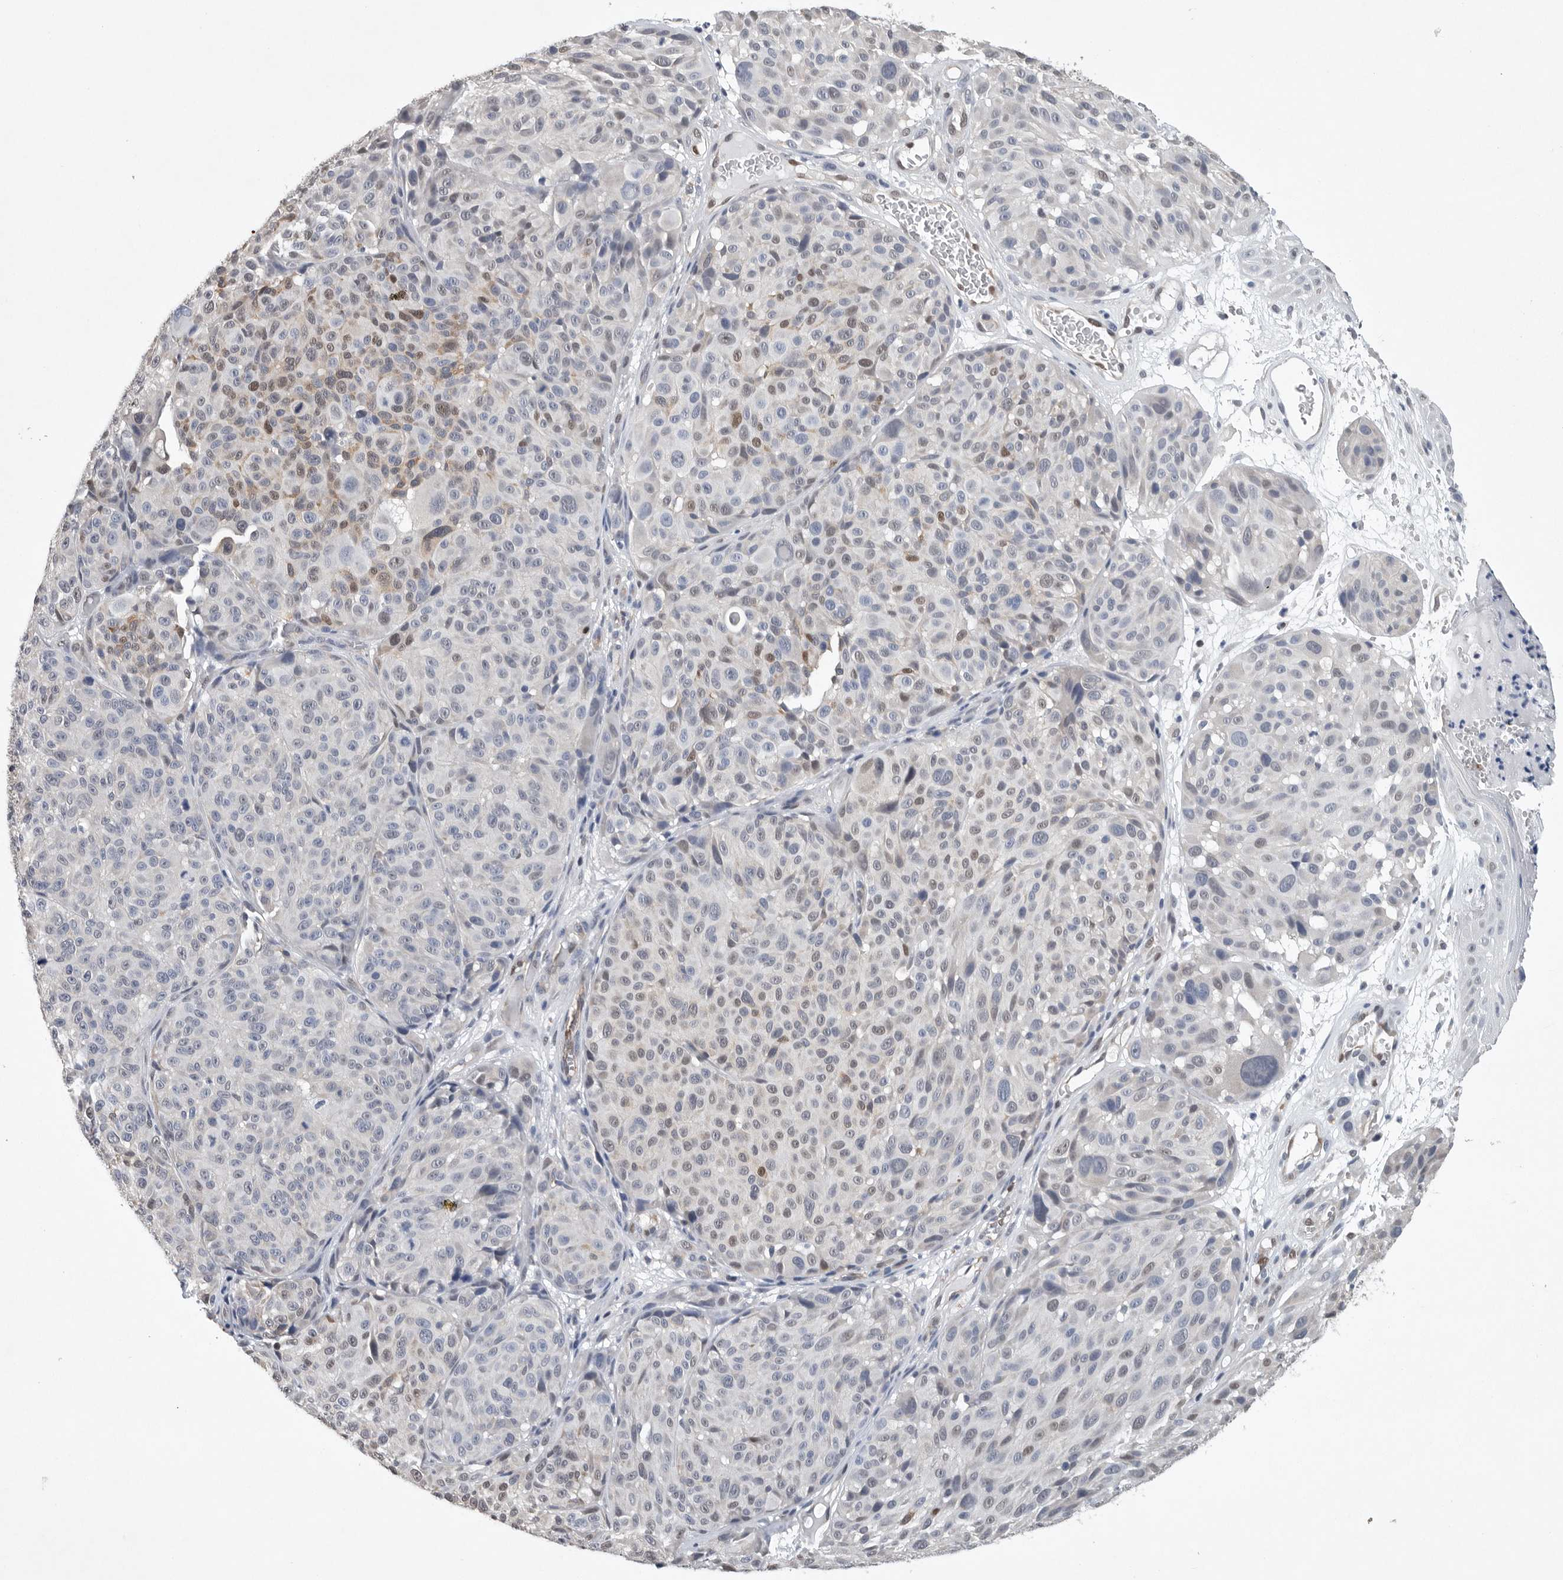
{"staining": {"intensity": "moderate", "quantity": "<25%", "location": "nuclear"}, "tissue": "melanoma", "cell_type": "Tumor cells", "image_type": "cancer", "snomed": [{"axis": "morphology", "description": "Malignant melanoma, NOS"}, {"axis": "topography", "description": "Skin"}], "caption": "There is low levels of moderate nuclear positivity in tumor cells of malignant melanoma, as demonstrated by immunohistochemical staining (brown color).", "gene": "PDCD4", "patient": {"sex": "male", "age": 83}}